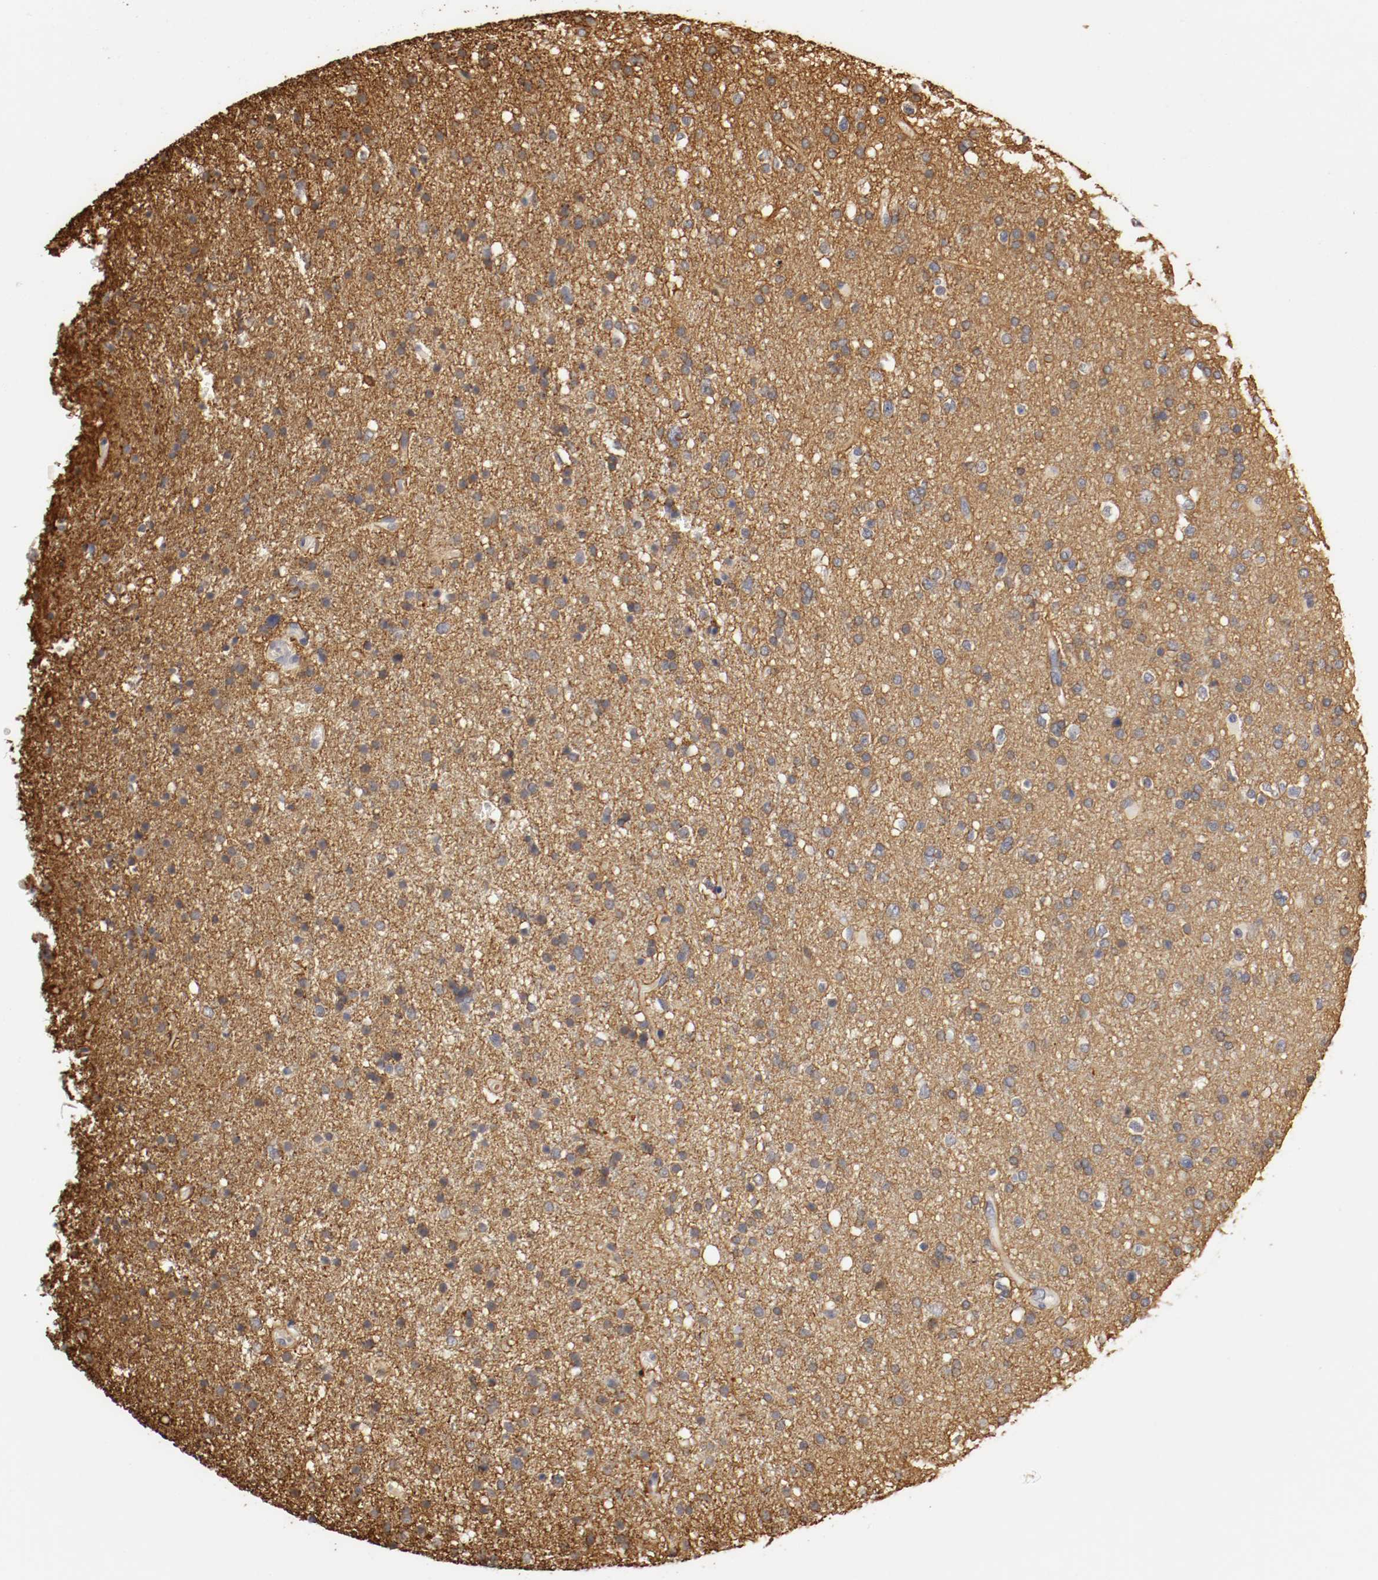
{"staining": {"intensity": "weak", "quantity": "25%-75%", "location": "cytoplasmic/membranous"}, "tissue": "glioma", "cell_type": "Tumor cells", "image_type": "cancer", "snomed": [{"axis": "morphology", "description": "Glioma, malignant, High grade"}, {"axis": "topography", "description": "Brain"}], "caption": "A low amount of weak cytoplasmic/membranous staining is appreciated in approximately 25%-75% of tumor cells in high-grade glioma (malignant) tissue.", "gene": "TNFRSF1B", "patient": {"sex": "male", "age": 33}}